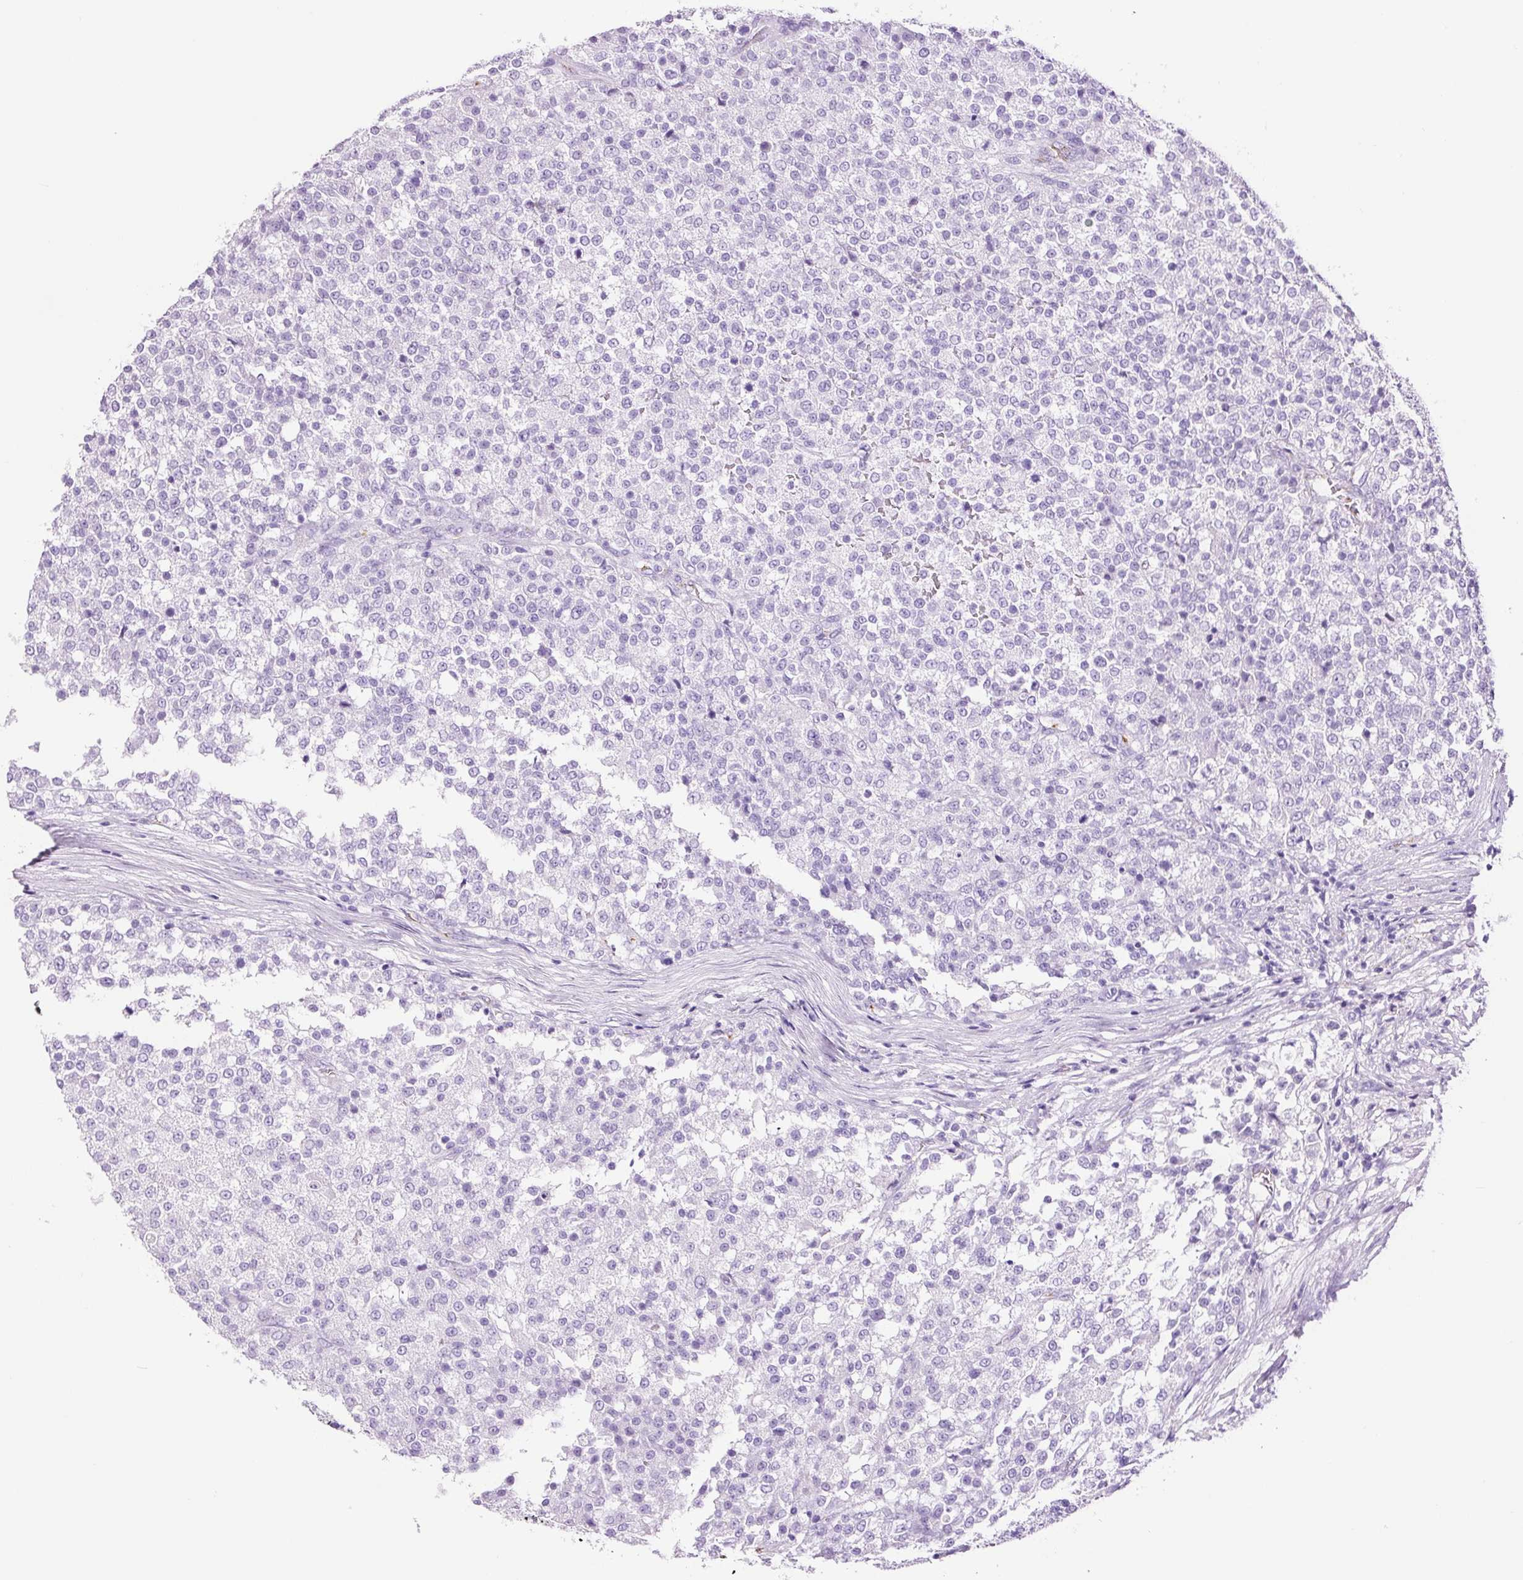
{"staining": {"intensity": "negative", "quantity": "none", "location": "none"}, "tissue": "testis cancer", "cell_type": "Tumor cells", "image_type": "cancer", "snomed": [{"axis": "morphology", "description": "Seminoma, NOS"}, {"axis": "topography", "description": "Testis"}], "caption": "Tumor cells show no significant expression in testis cancer.", "gene": "ADSS1", "patient": {"sex": "male", "age": 59}}